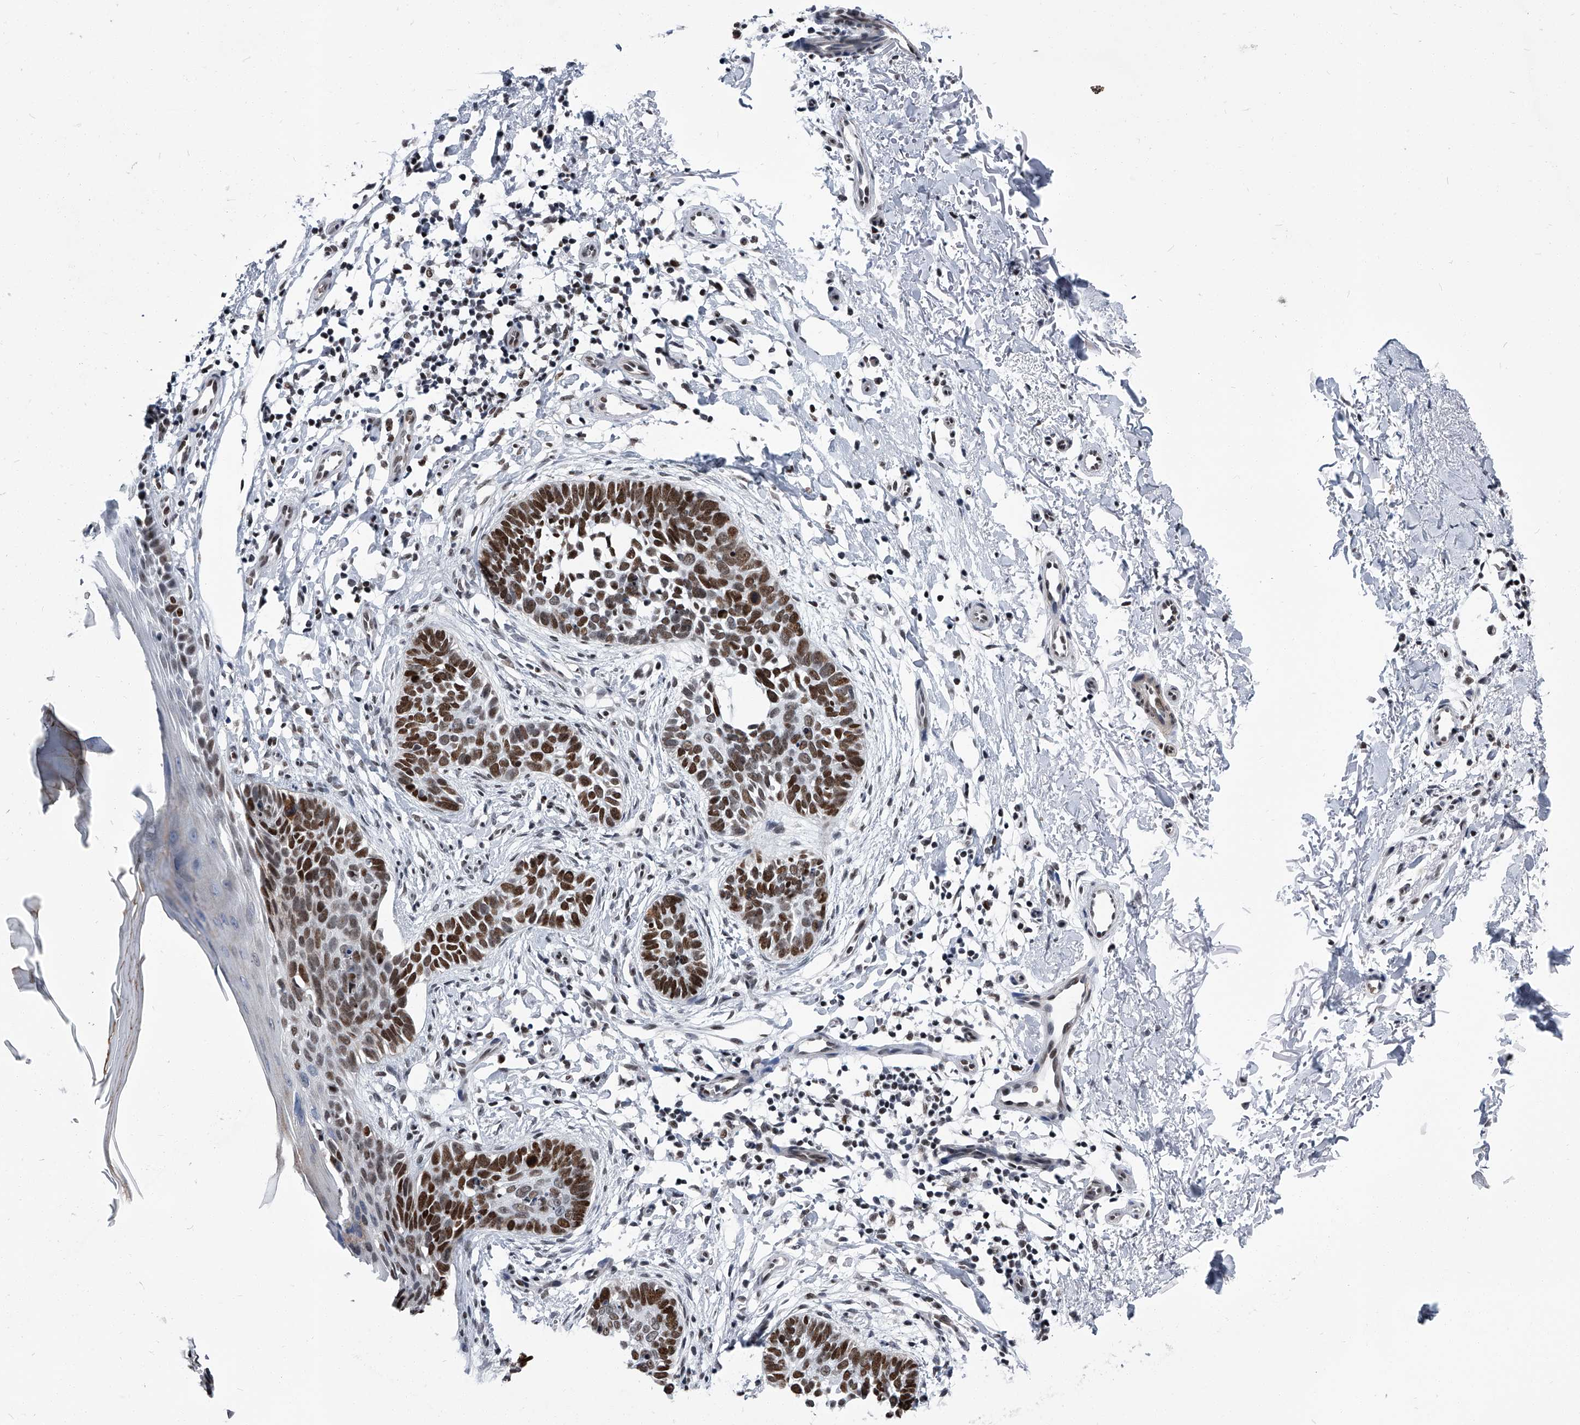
{"staining": {"intensity": "strong", "quantity": ">75%", "location": "nuclear"}, "tissue": "skin cancer", "cell_type": "Tumor cells", "image_type": "cancer", "snomed": [{"axis": "morphology", "description": "Normal tissue, NOS"}, {"axis": "morphology", "description": "Basal cell carcinoma"}, {"axis": "topography", "description": "Skin"}], "caption": "This is an image of immunohistochemistry staining of basal cell carcinoma (skin), which shows strong expression in the nuclear of tumor cells.", "gene": "SIM2", "patient": {"sex": "male", "age": 77}}